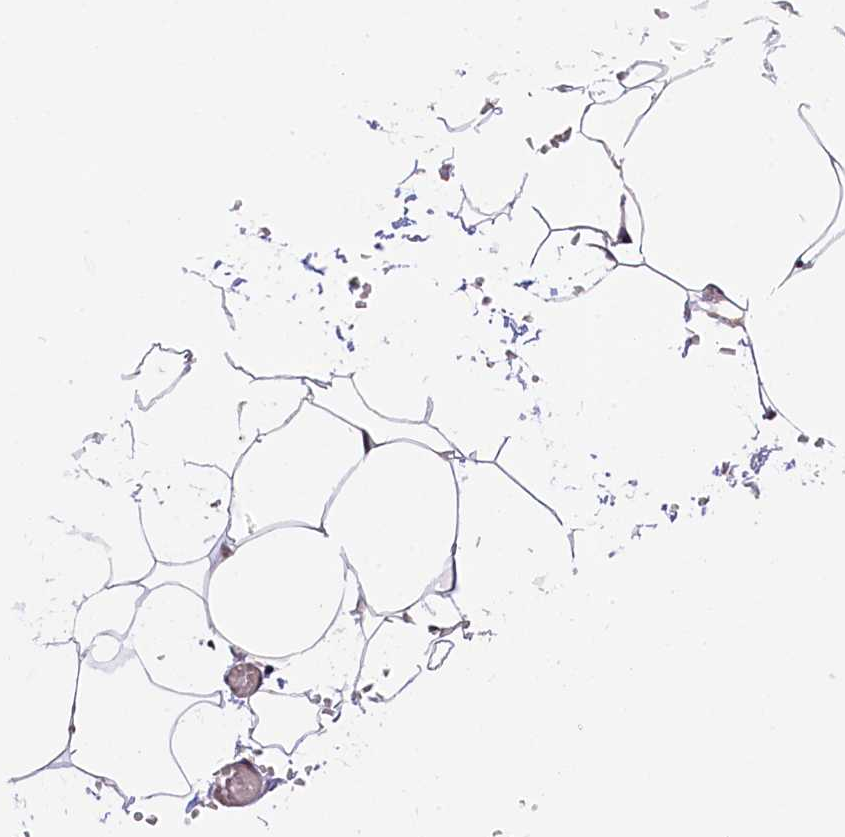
{"staining": {"intensity": "moderate", "quantity": ">75%", "location": "cytoplasmic/membranous,nuclear"}, "tissue": "adipose tissue", "cell_type": "Adipocytes", "image_type": "normal", "snomed": [{"axis": "morphology", "description": "Normal tissue, NOS"}, {"axis": "topography", "description": "Gallbladder"}, {"axis": "topography", "description": "Peripheral nerve tissue"}], "caption": "Protein staining of unremarkable adipose tissue exhibits moderate cytoplasmic/membranous,nuclear expression in approximately >75% of adipocytes.", "gene": "ZC3H4", "patient": {"sex": "male", "age": 38}}